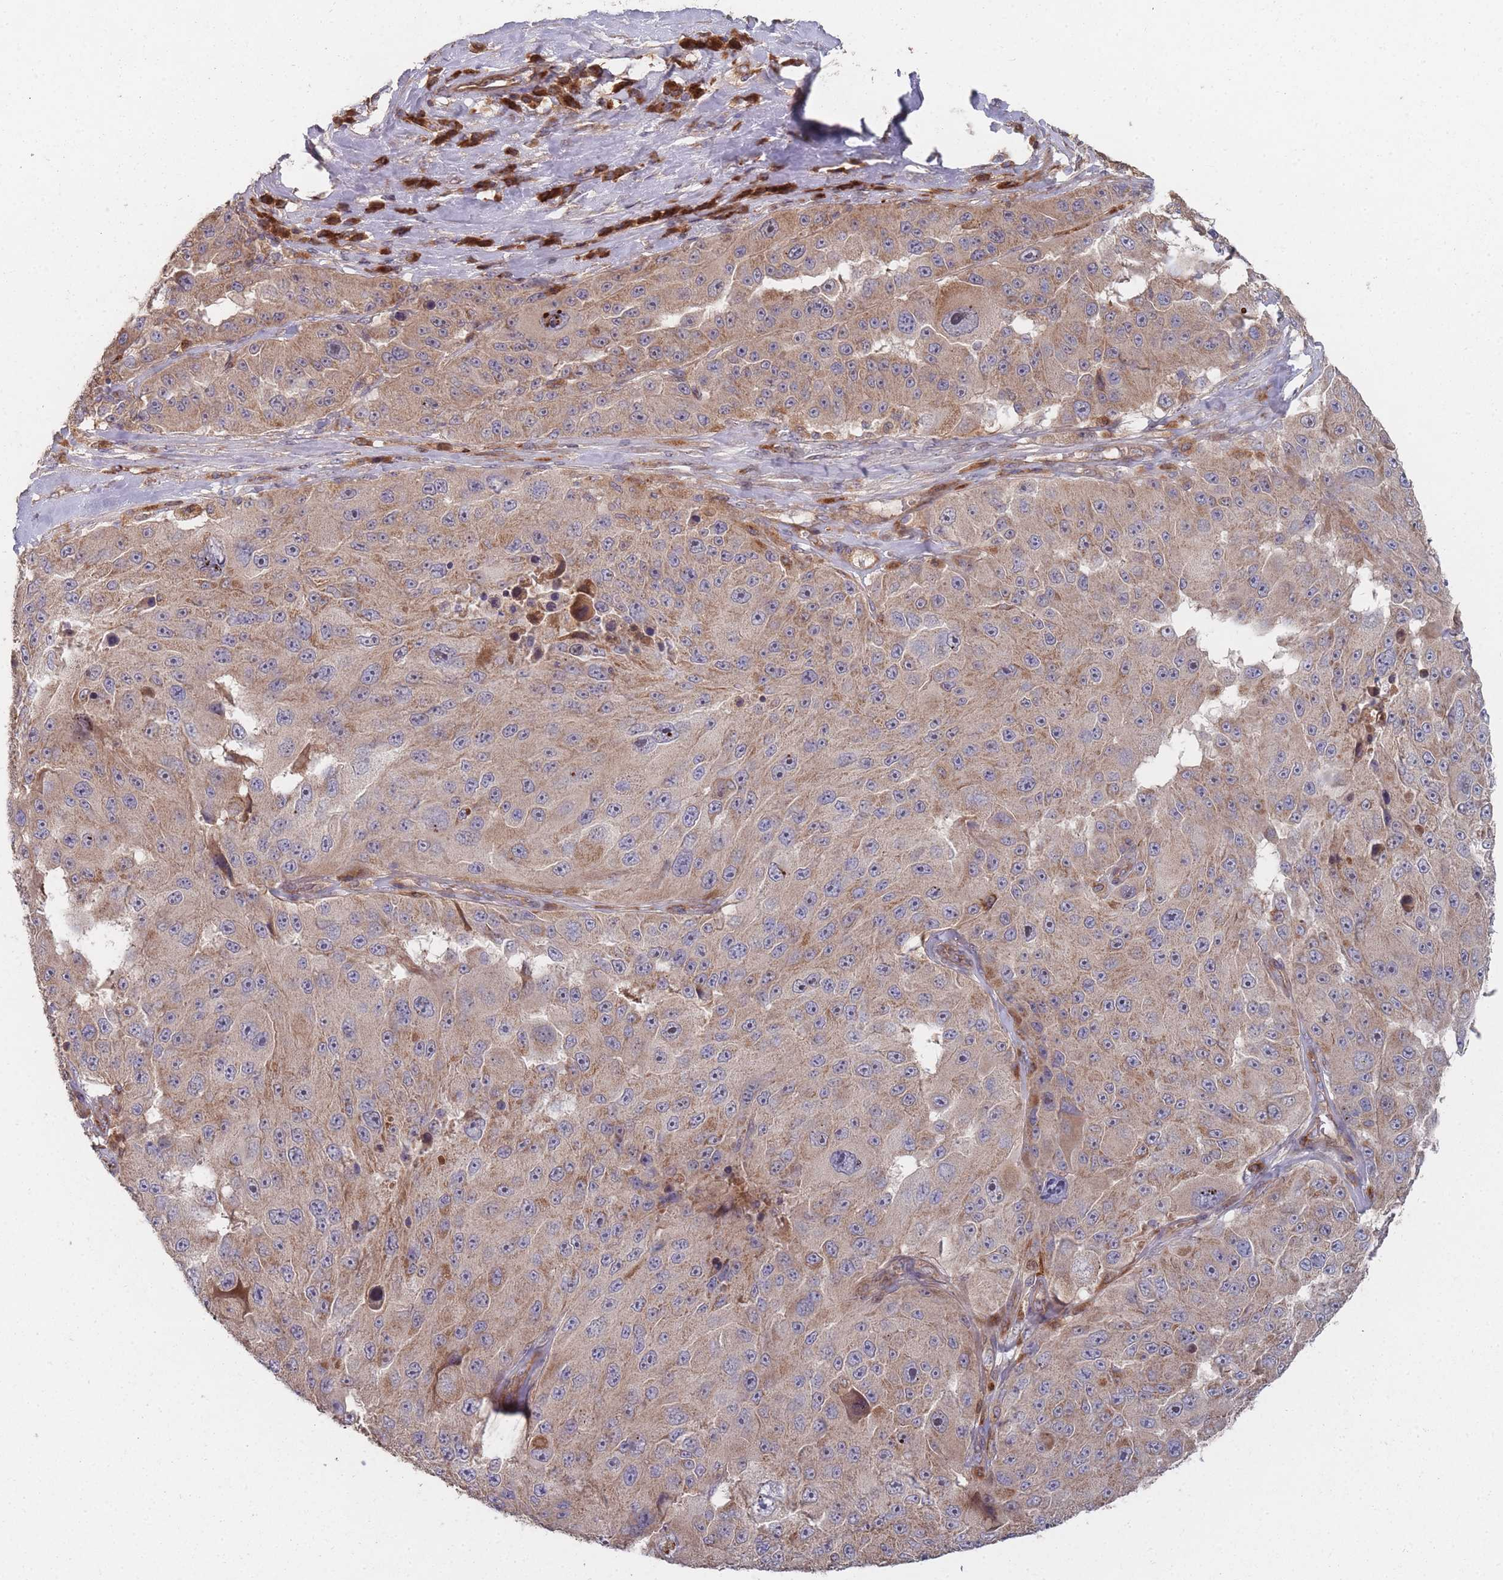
{"staining": {"intensity": "weak", "quantity": "25%-75%", "location": "cytoplasmic/membranous"}, "tissue": "melanoma", "cell_type": "Tumor cells", "image_type": "cancer", "snomed": [{"axis": "morphology", "description": "Malignant melanoma, Metastatic site"}, {"axis": "topography", "description": "Lymph node"}], "caption": "A low amount of weak cytoplasmic/membranous expression is seen in about 25%-75% of tumor cells in melanoma tissue. Using DAB (brown) and hematoxylin (blue) stains, captured at high magnification using brightfield microscopy.", "gene": "THSD7B", "patient": {"sex": "male", "age": 62}}